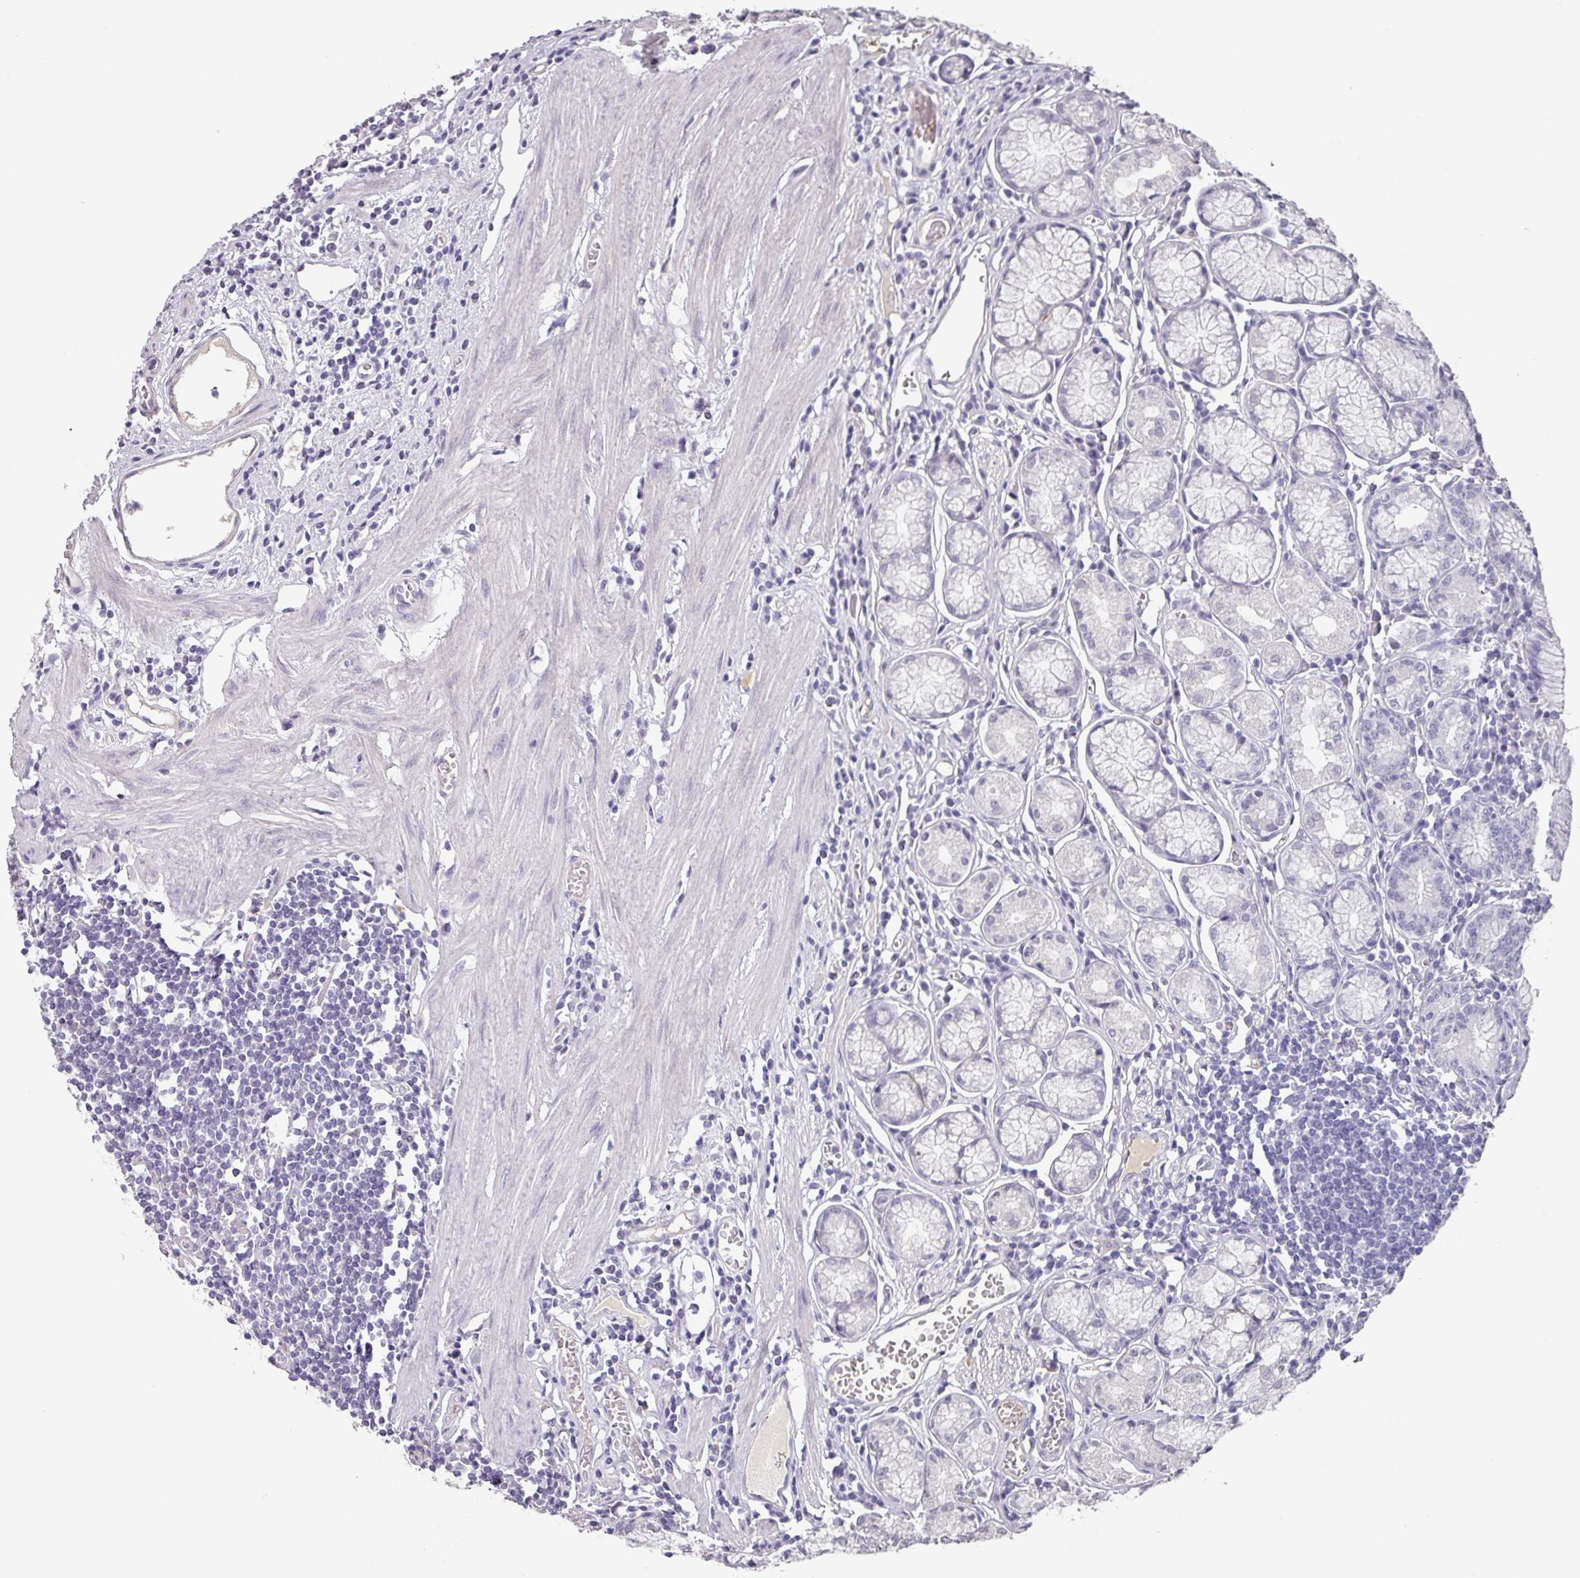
{"staining": {"intensity": "negative", "quantity": "none", "location": "none"}, "tissue": "stomach", "cell_type": "Glandular cells", "image_type": "normal", "snomed": [{"axis": "morphology", "description": "Normal tissue, NOS"}, {"axis": "topography", "description": "Stomach"}], "caption": "High power microscopy histopathology image of an immunohistochemistry image of normal stomach, revealing no significant expression in glandular cells.", "gene": "C1QB", "patient": {"sex": "male", "age": 55}}